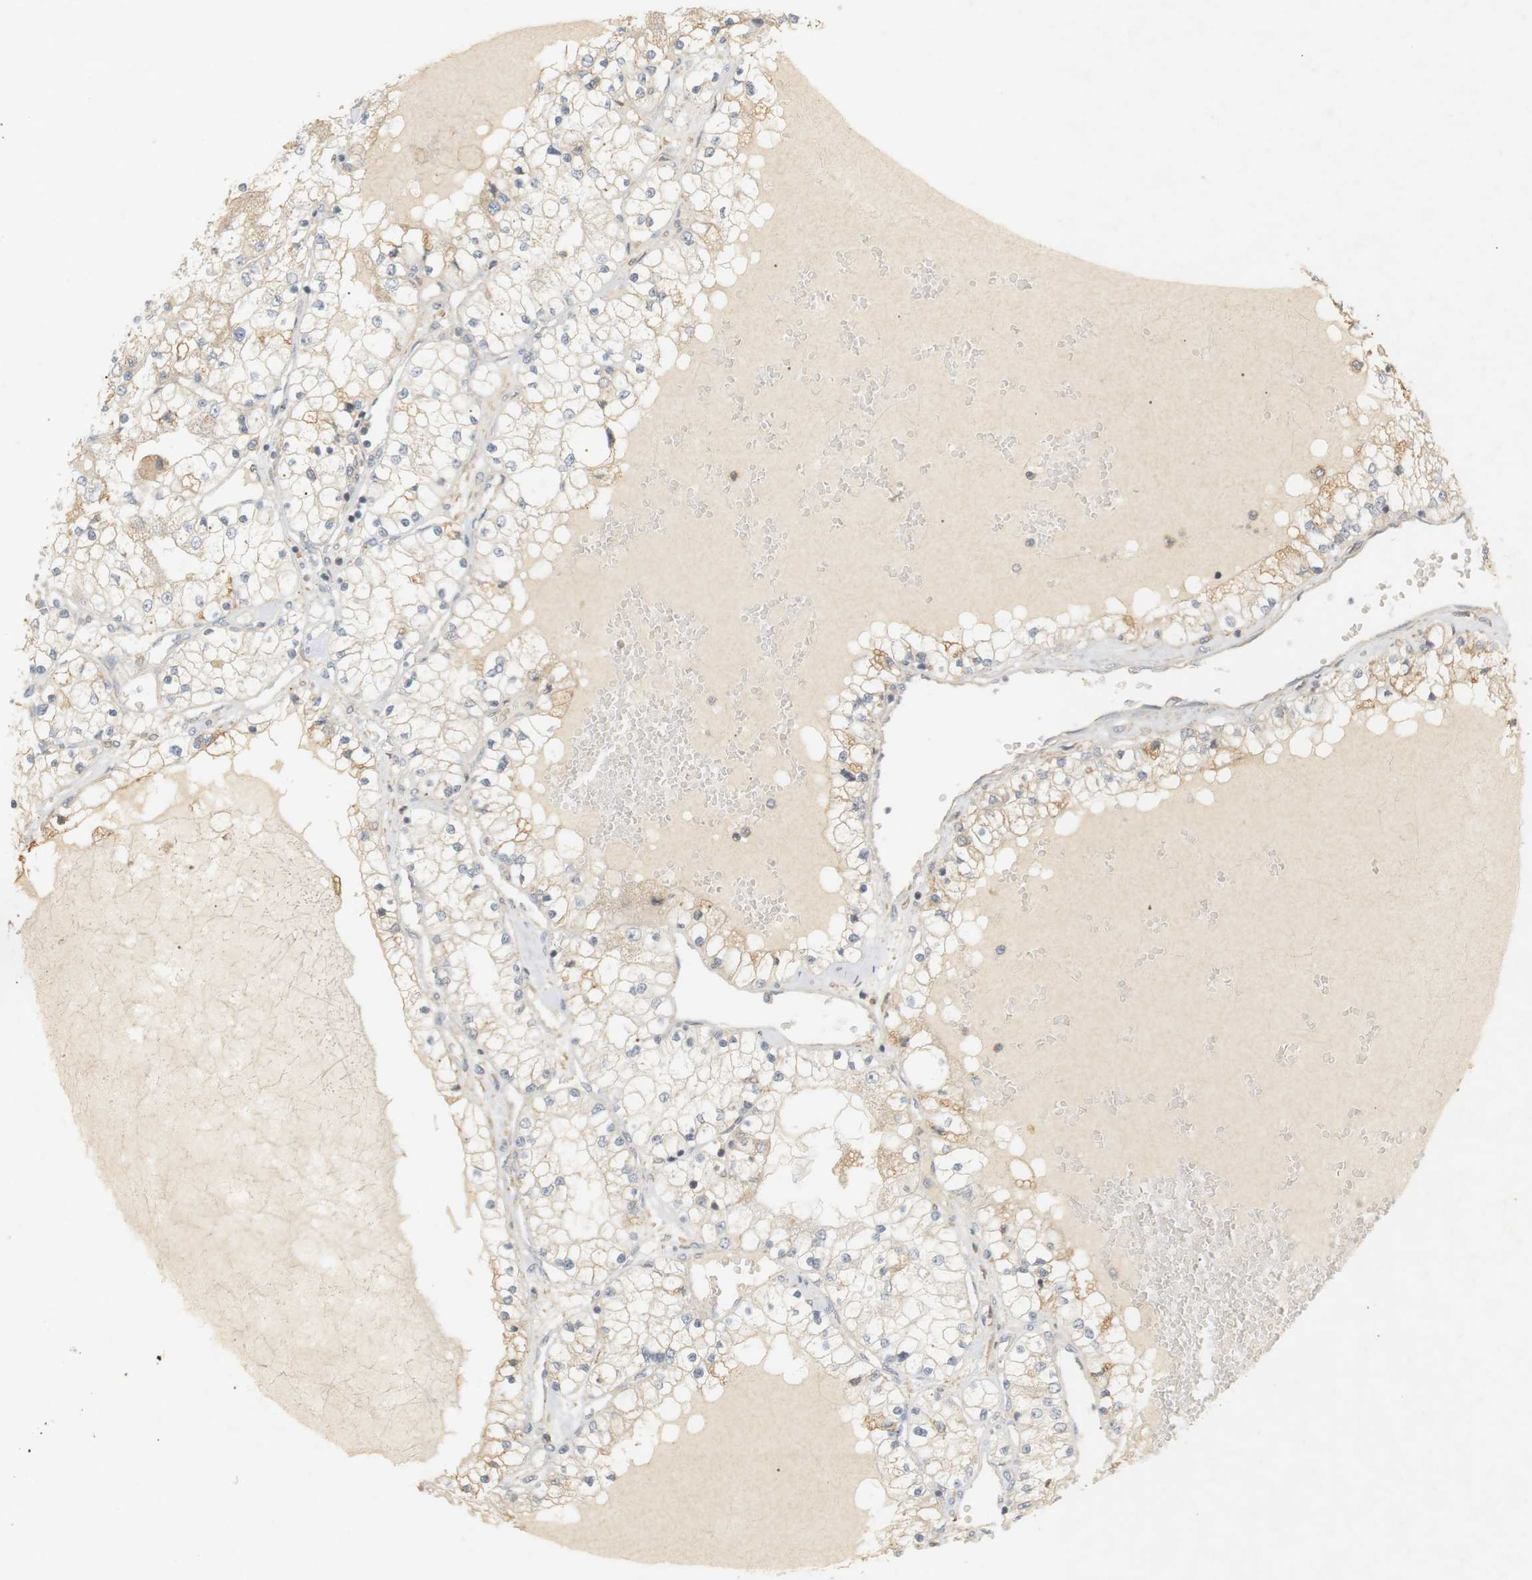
{"staining": {"intensity": "weak", "quantity": "<25%", "location": "cytoplasmic/membranous"}, "tissue": "renal cancer", "cell_type": "Tumor cells", "image_type": "cancer", "snomed": [{"axis": "morphology", "description": "Adenocarcinoma, NOS"}, {"axis": "topography", "description": "Kidney"}], "caption": "Human renal adenocarcinoma stained for a protein using immunohistochemistry demonstrates no expression in tumor cells.", "gene": "RTN3", "patient": {"sex": "male", "age": 68}}